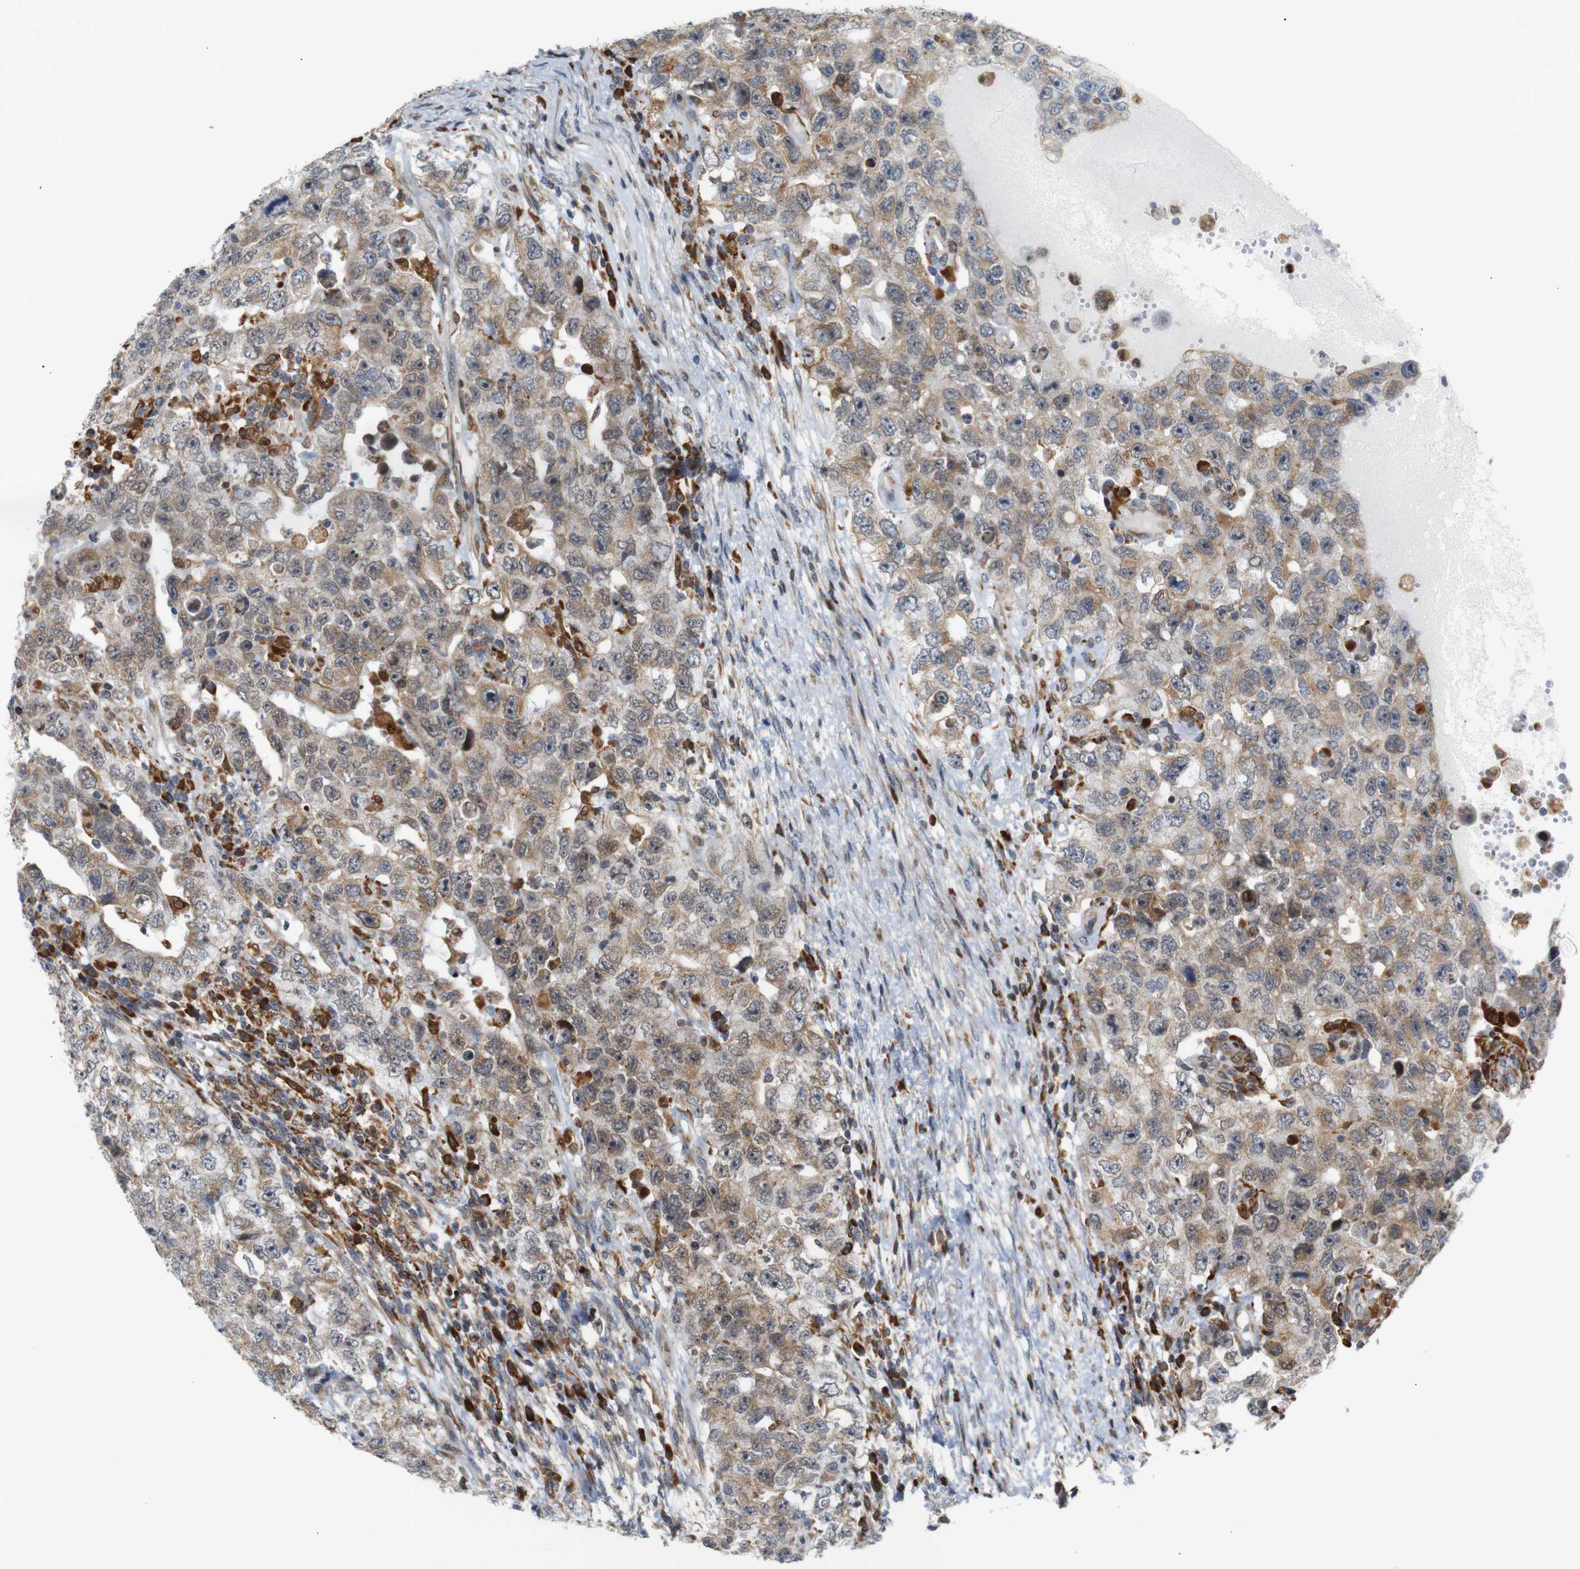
{"staining": {"intensity": "weak", "quantity": ">75%", "location": "cytoplasmic/membranous"}, "tissue": "testis cancer", "cell_type": "Tumor cells", "image_type": "cancer", "snomed": [{"axis": "morphology", "description": "Carcinoma, Embryonal, NOS"}, {"axis": "topography", "description": "Testis"}], "caption": "Protein positivity by immunohistochemistry (IHC) shows weak cytoplasmic/membranous positivity in approximately >75% of tumor cells in testis cancer (embryonal carcinoma).", "gene": "PTPN1", "patient": {"sex": "male", "age": 26}}